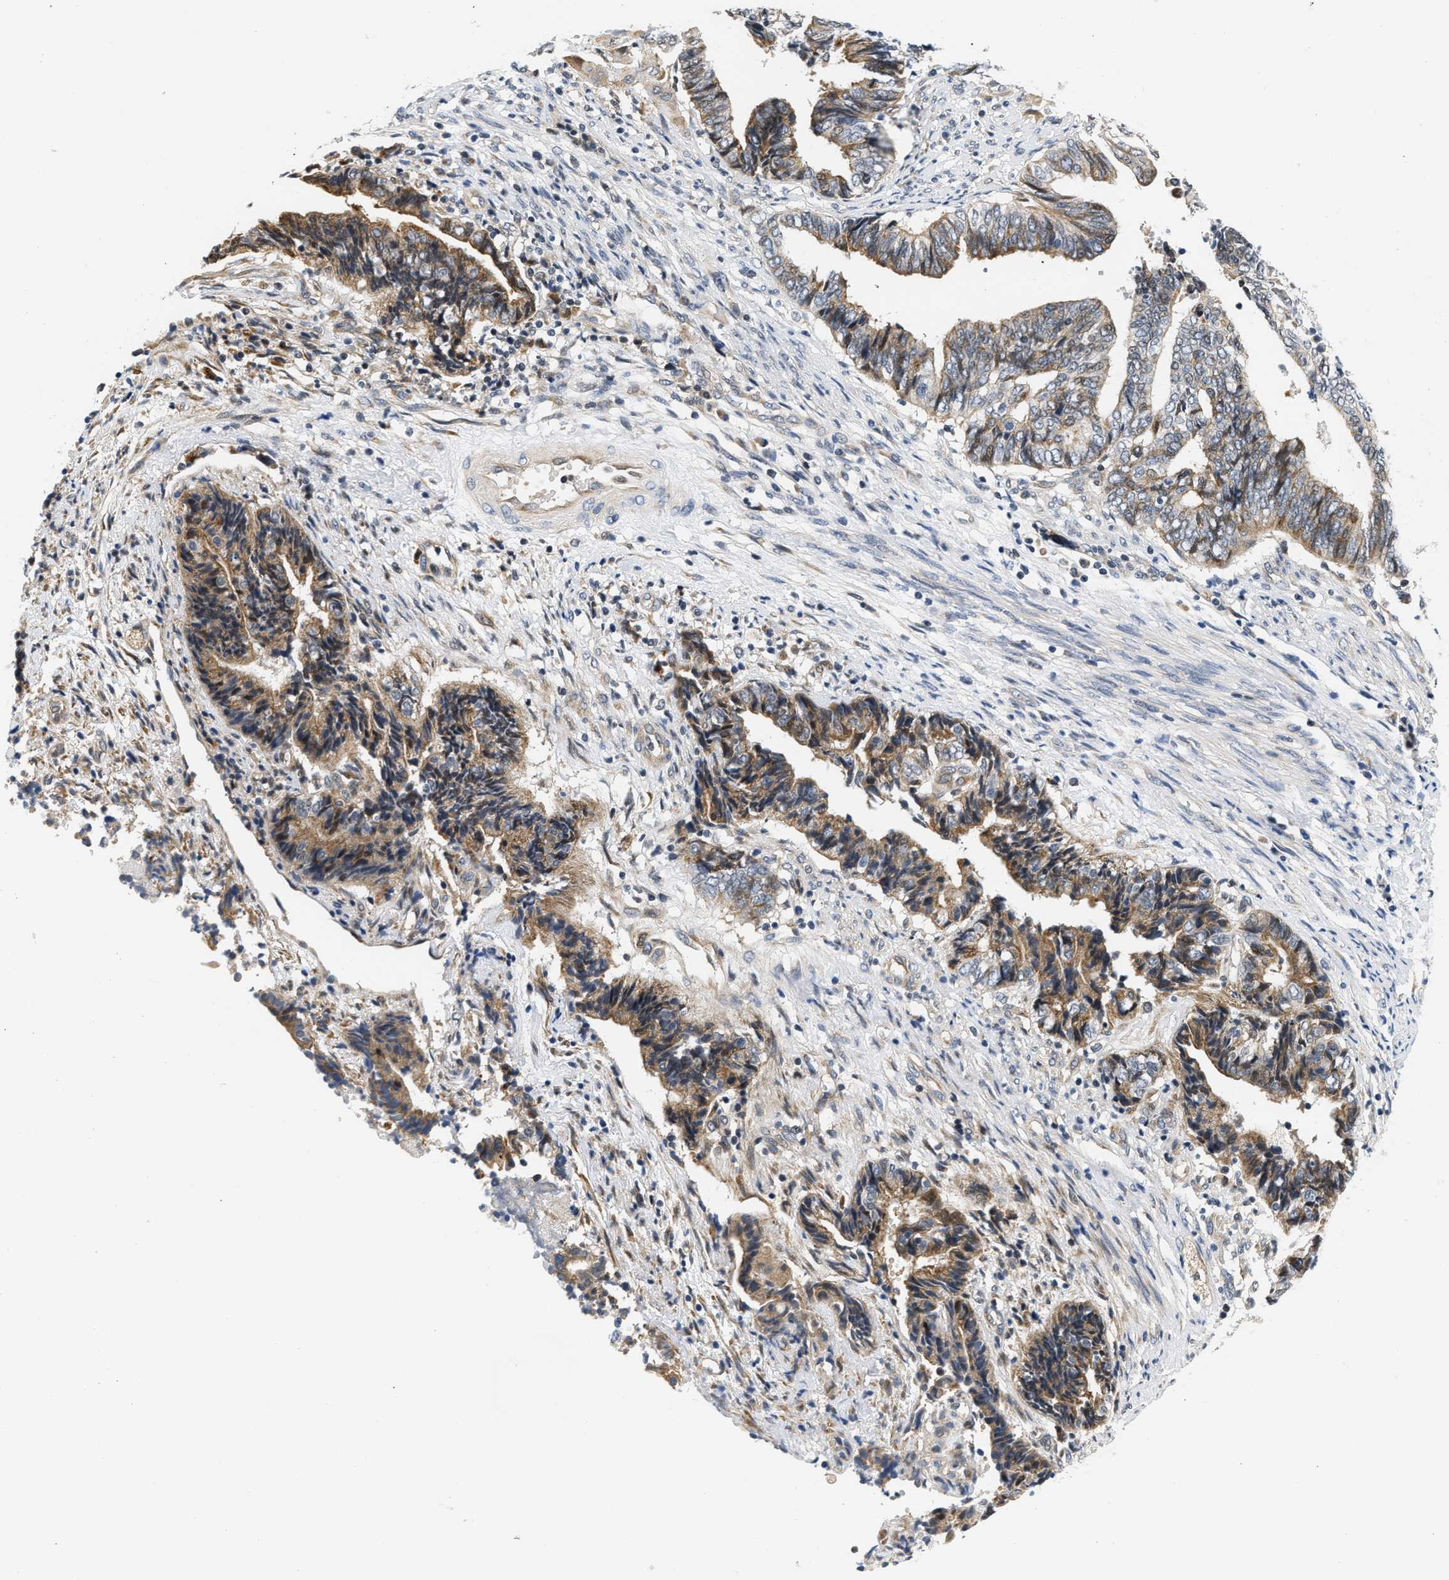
{"staining": {"intensity": "moderate", "quantity": ">75%", "location": "cytoplasmic/membranous"}, "tissue": "endometrial cancer", "cell_type": "Tumor cells", "image_type": "cancer", "snomed": [{"axis": "morphology", "description": "Adenocarcinoma, NOS"}, {"axis": "topography", "description": "Uterus"}, {"axis": "topography", "description": "Endometrium"}], "caption": "Immunohistochemical staining of human endometrial adenocarcinoma displays medium levels of moderate cytoplasmic/membranous protein staining in approximately >75% of tumor cells.", "gene": "TNIP2", "patient": {"sex": "female", "age": 70}}